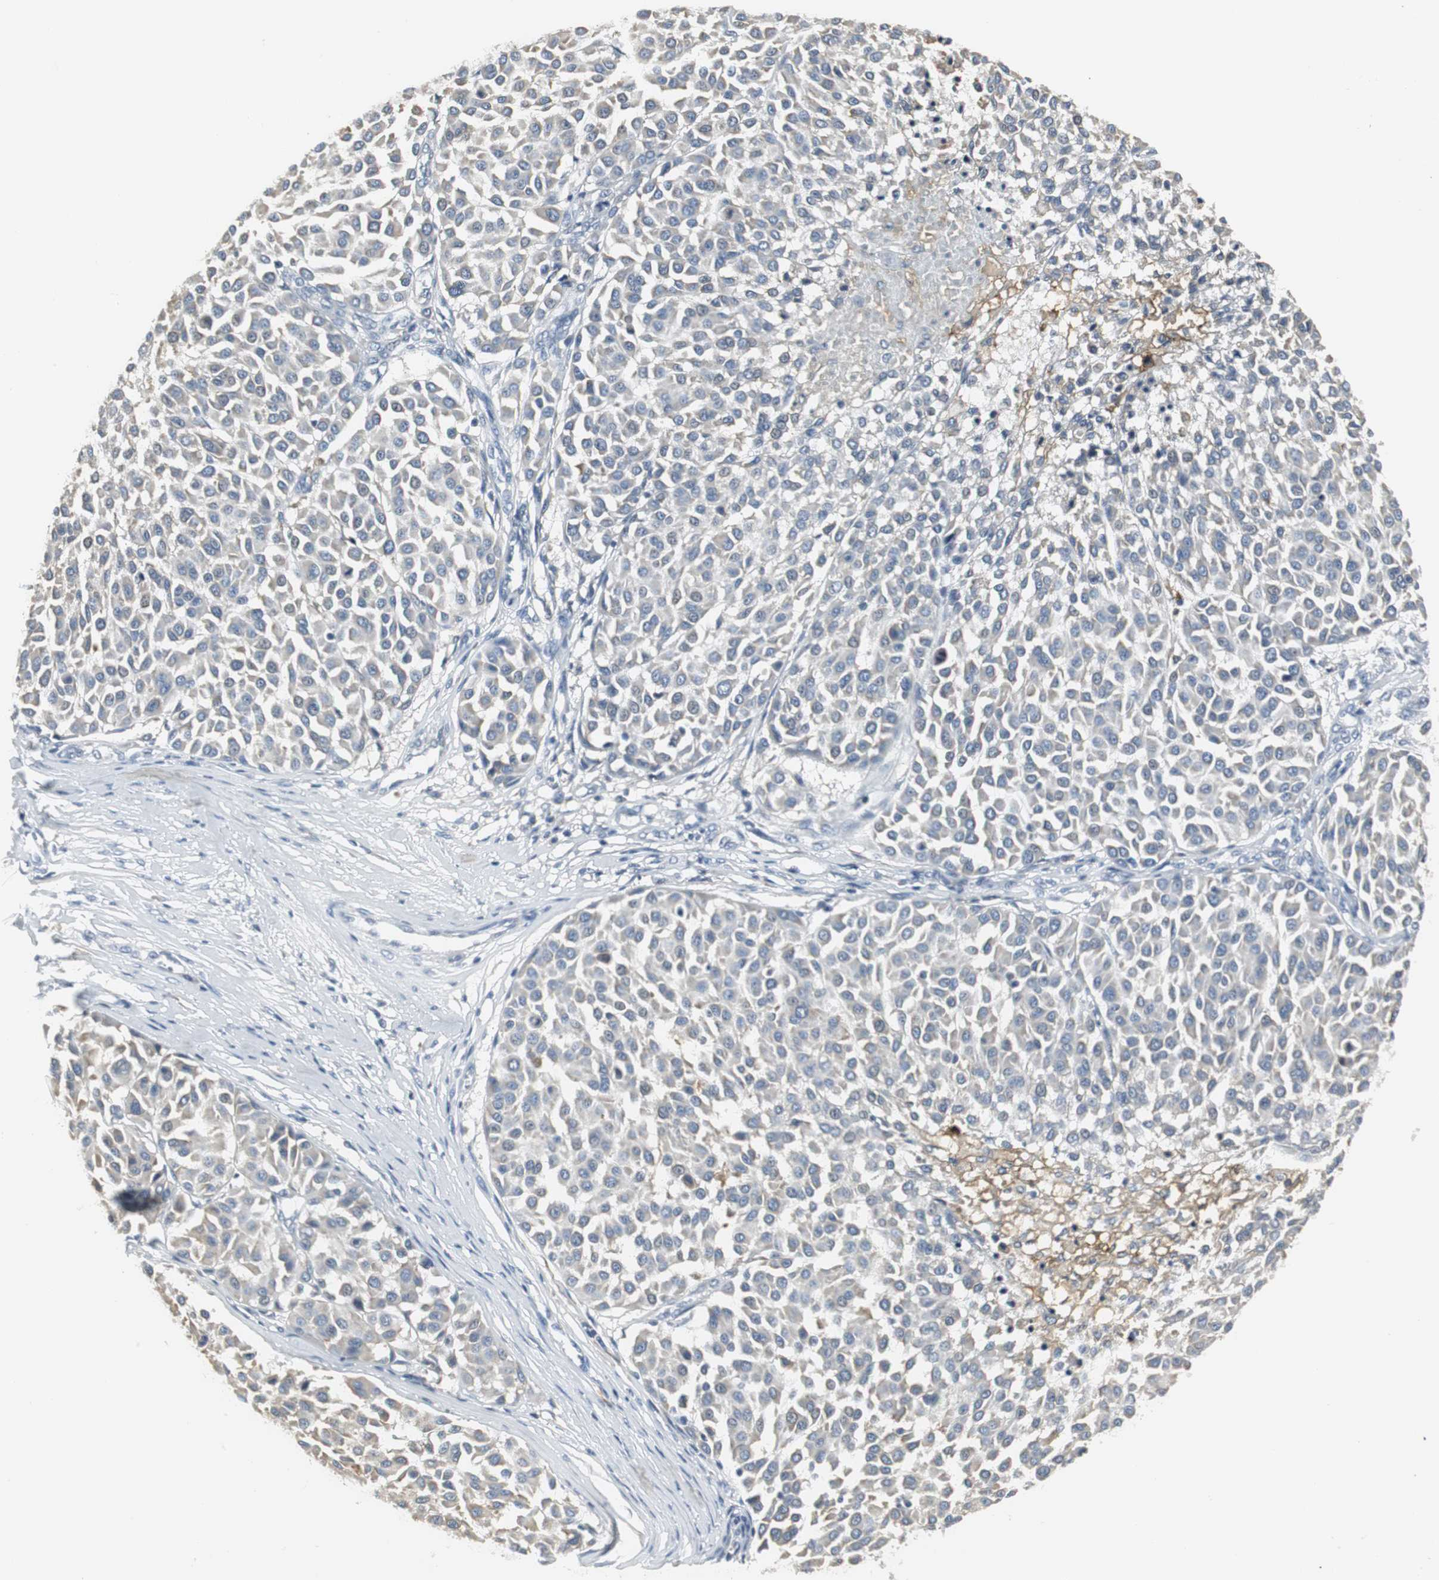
{"staining": {"intensity": "weak", "quantity": "25%-75%", "location": "cytoplasmic/membranous"}, "tissue": "melanoma", "cell_type": "Tumor cells", "image_type": "cancer", "snomed": [{"axis": "morphology", "description": "Malignant melanoma, Metastatic site"}, {"axis": "topography", "description": "Soft tissue"}], "caption": "Tumor cells display low levels of weak cytoplasmic/membranous staining in approximately 25%-75% of cells in human melanoma.", "gene": "SLC2A5", "patient": {"sex": "male", "age": 41}}